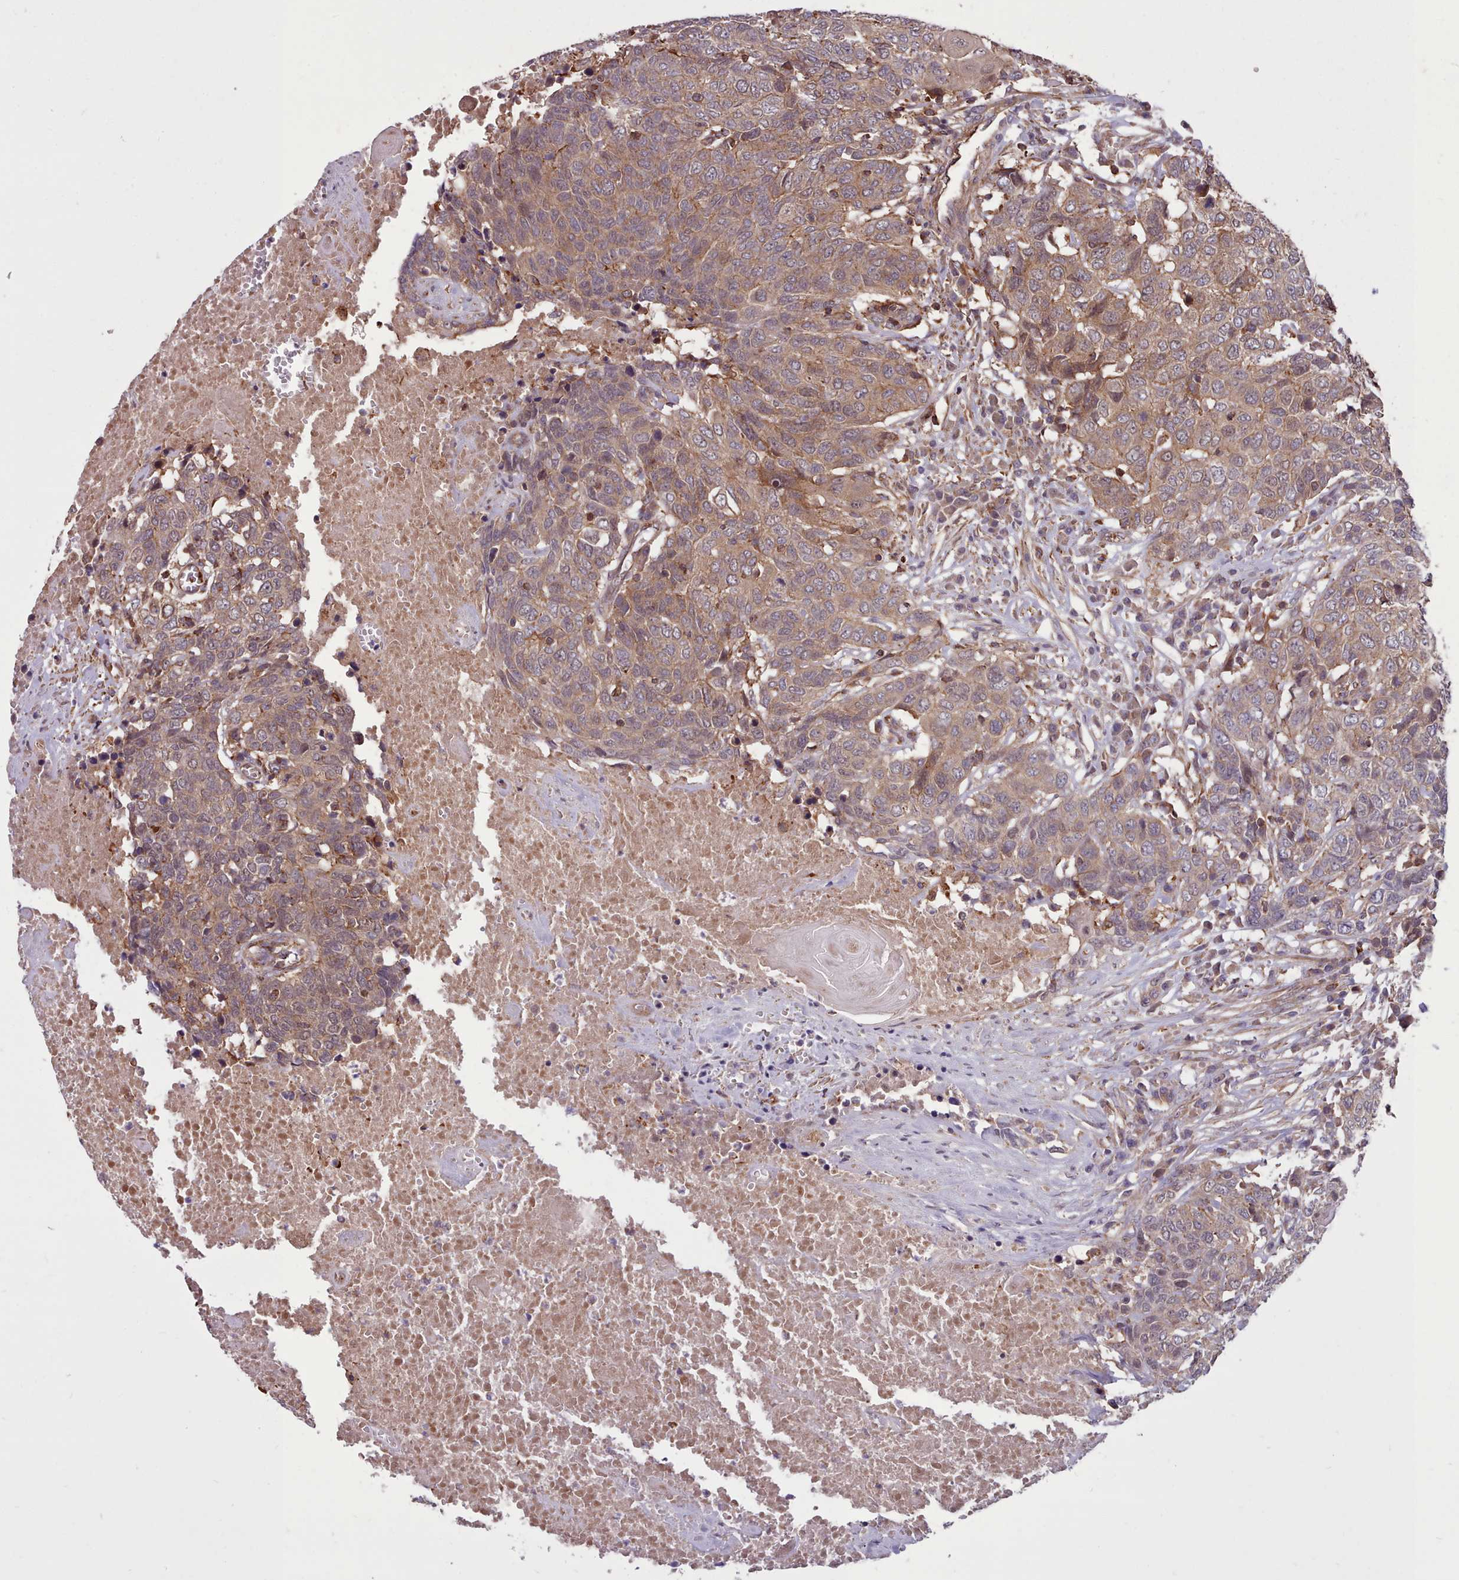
{"staining": {"intensity": "moderate", "quantity": ">75%", "location": "cytoplasmic/membranous"}, "tissue": "head and neck cancer", "cell_type": "Tumor cells", "image_type": "cancer", "snomed": [{"axis": "morphology", "description": "Squamous cell carcinoma, NOS"}, {"axis": "topography", "description": "Head-Neck"}], "caption": "The immunohistochemical stain highlights moderate cytoplasmic/membranous staining in tumor cells of head and neck cancer (squamous cell carcinoma) tissue. (Stains: DAB (3,3'-diaminobenzidine) in brown, nuclei in blue, Microscopy: brightfield microscopy at high magnification).", "gene": "STUB1", "patient": {"sex": "male", "age": 66}}